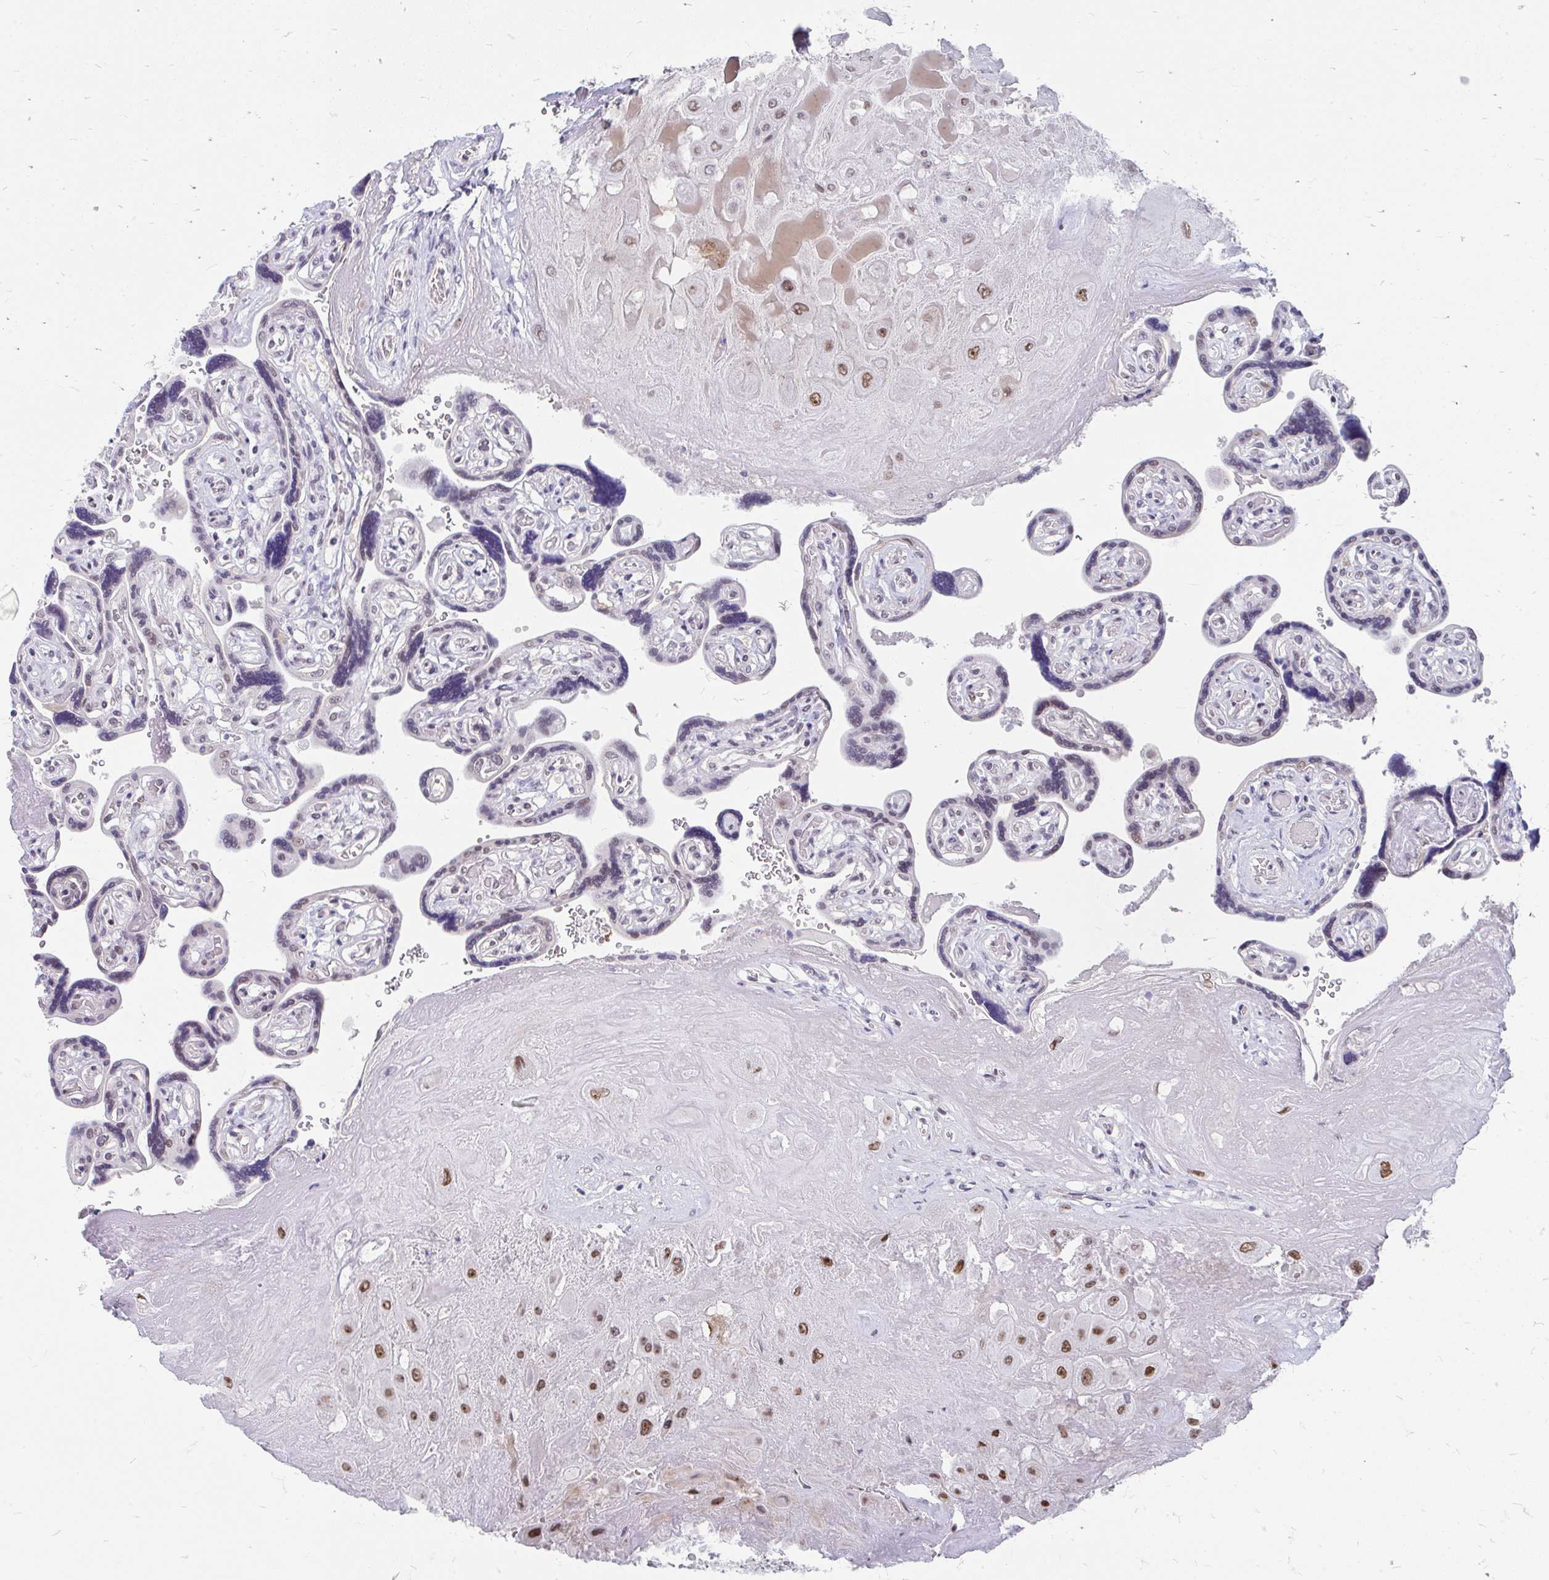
{"staining": {"intensity": "moderate", "quantity": ">75%", "location": "nuclear"}, "tissue": "placenta", "cell_type": "Decidual cells", "image_type": "normal", "snomed": [{"axis": "morphology", "description": "Normal tissue, NOS"}, {"axis": "topography", "description": "Placenta"}], "caption": "Protein expression analysis of unremarkable human placenta reveals moderate nuclear expression in about >75% of decidual cells. The protein of interest is stained brown, and the nuclei are stained in blue (DAB (3,3'-diaminobenzidine) IHC with brightfield microscopy, high magnification).", "gene": "GTF2H1", "patient": {"sex": "female", "age": 32}}